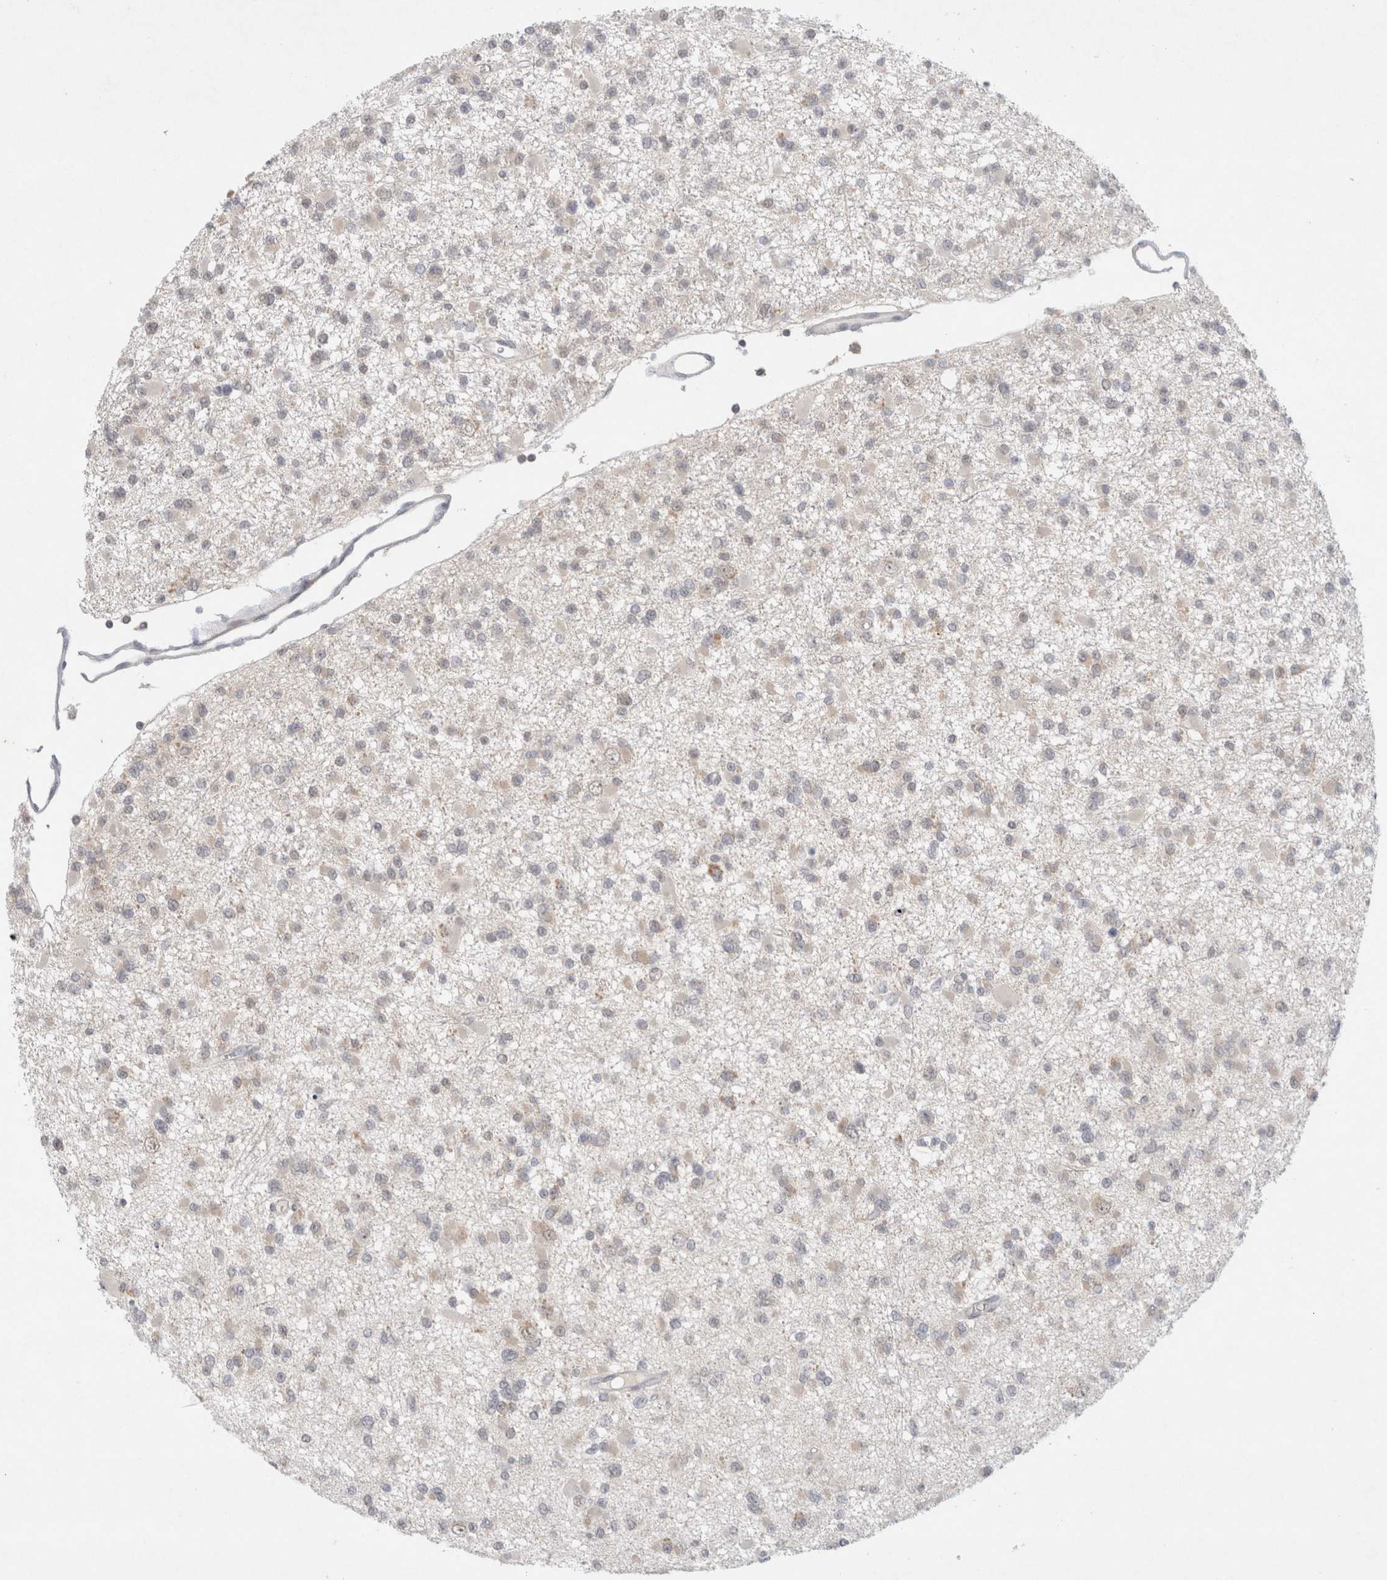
{"staining": {"intensity": "weak", "quantity": "<25%", "location": "cytoplasmic/membranous"}, "tissue": "glioma", "cell_type": "Tumor cells", "image_type": "cancer", "snomed": [{"axis": "morphology", "description": "Glioma, malignant, Low grade"}, {"axis": "topography", "description": "Brain"}], "caption": "The IHC photomicrograph has no significant positivity in tumor cells of malignant glioma (low-grade) tissue.", "gene": "FBXO42", "patient": {"sex": "female", "age": 22}}